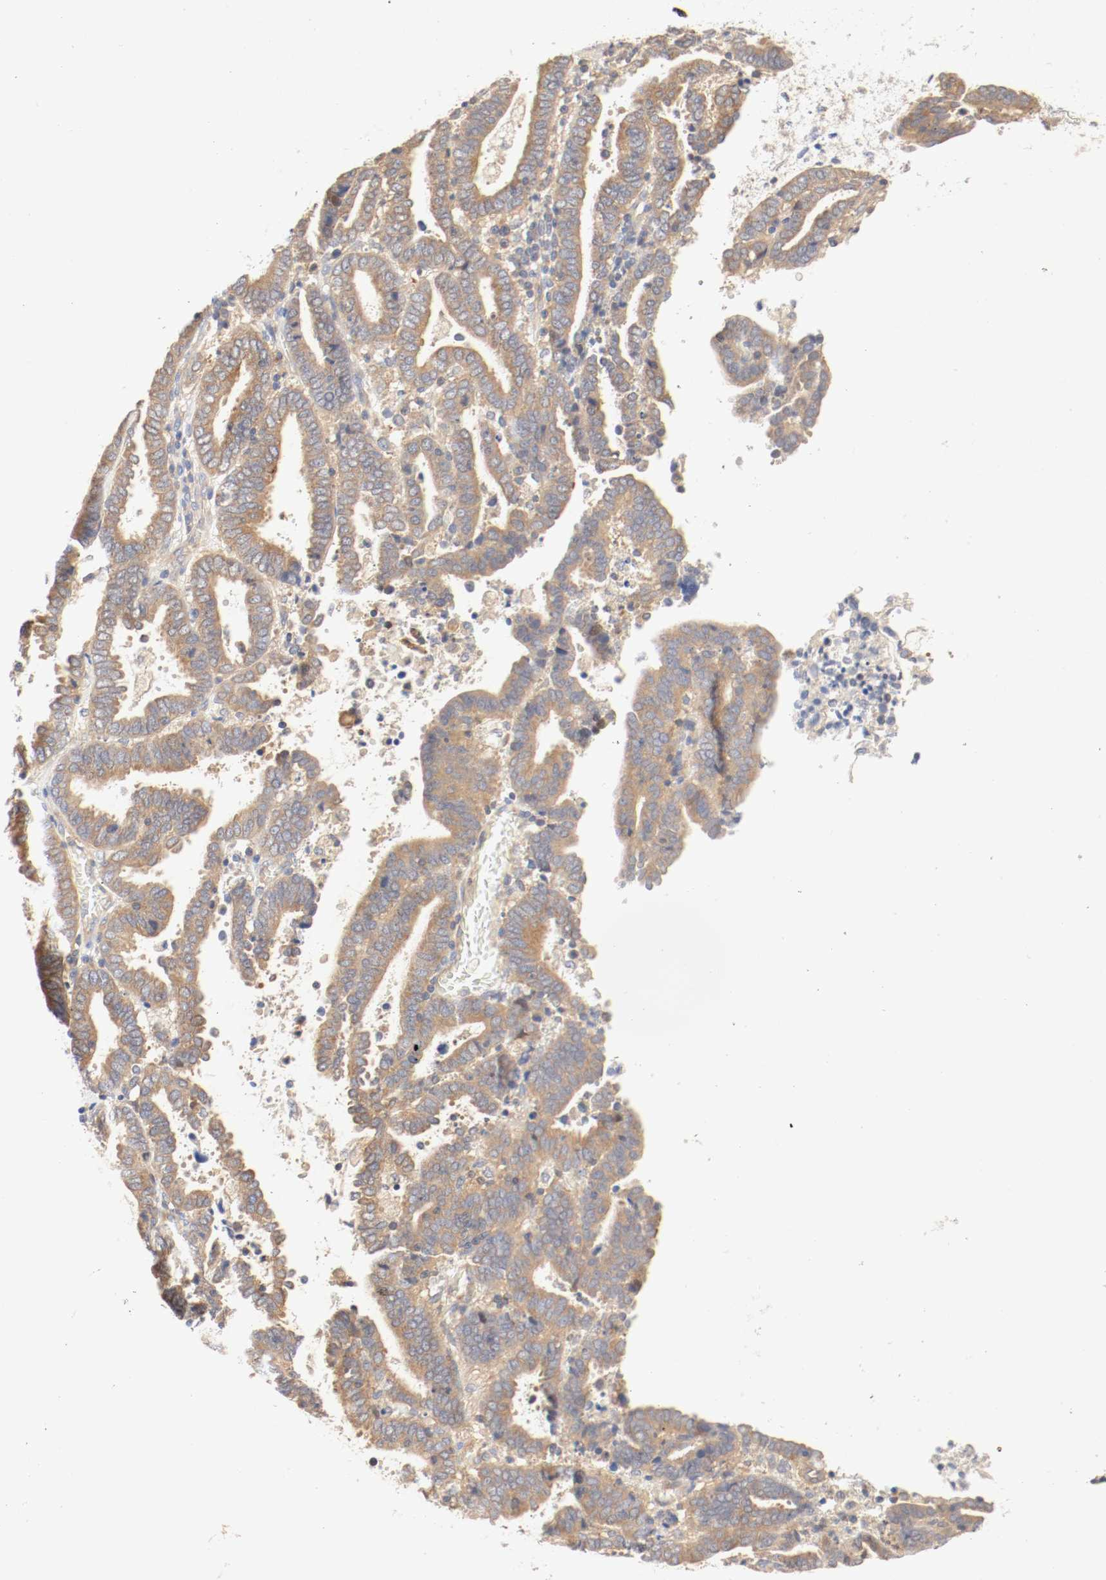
{"staining": {"intensity": "moderate", "quantity": ">75%", "location": "cytoplasmic/membranous"}, "tissue": "endometrial cancer", "cell_type": "Tumor cells", "image_type": "cancer", "snomed": [{"axis": "morphology", "description": "Adenocarcinoma, NOS"}, {"axis": "topography", "description": "Uterus"}], "caption": "Brown immunohistochemical staining in endometrial cancer (adenocarcinoma) shows moderate cytoplasmic/membranous positivity in approximately >75% of tumor cells.", "gene": "GIT1", "patient": {"sex": "female", "age": 83}}